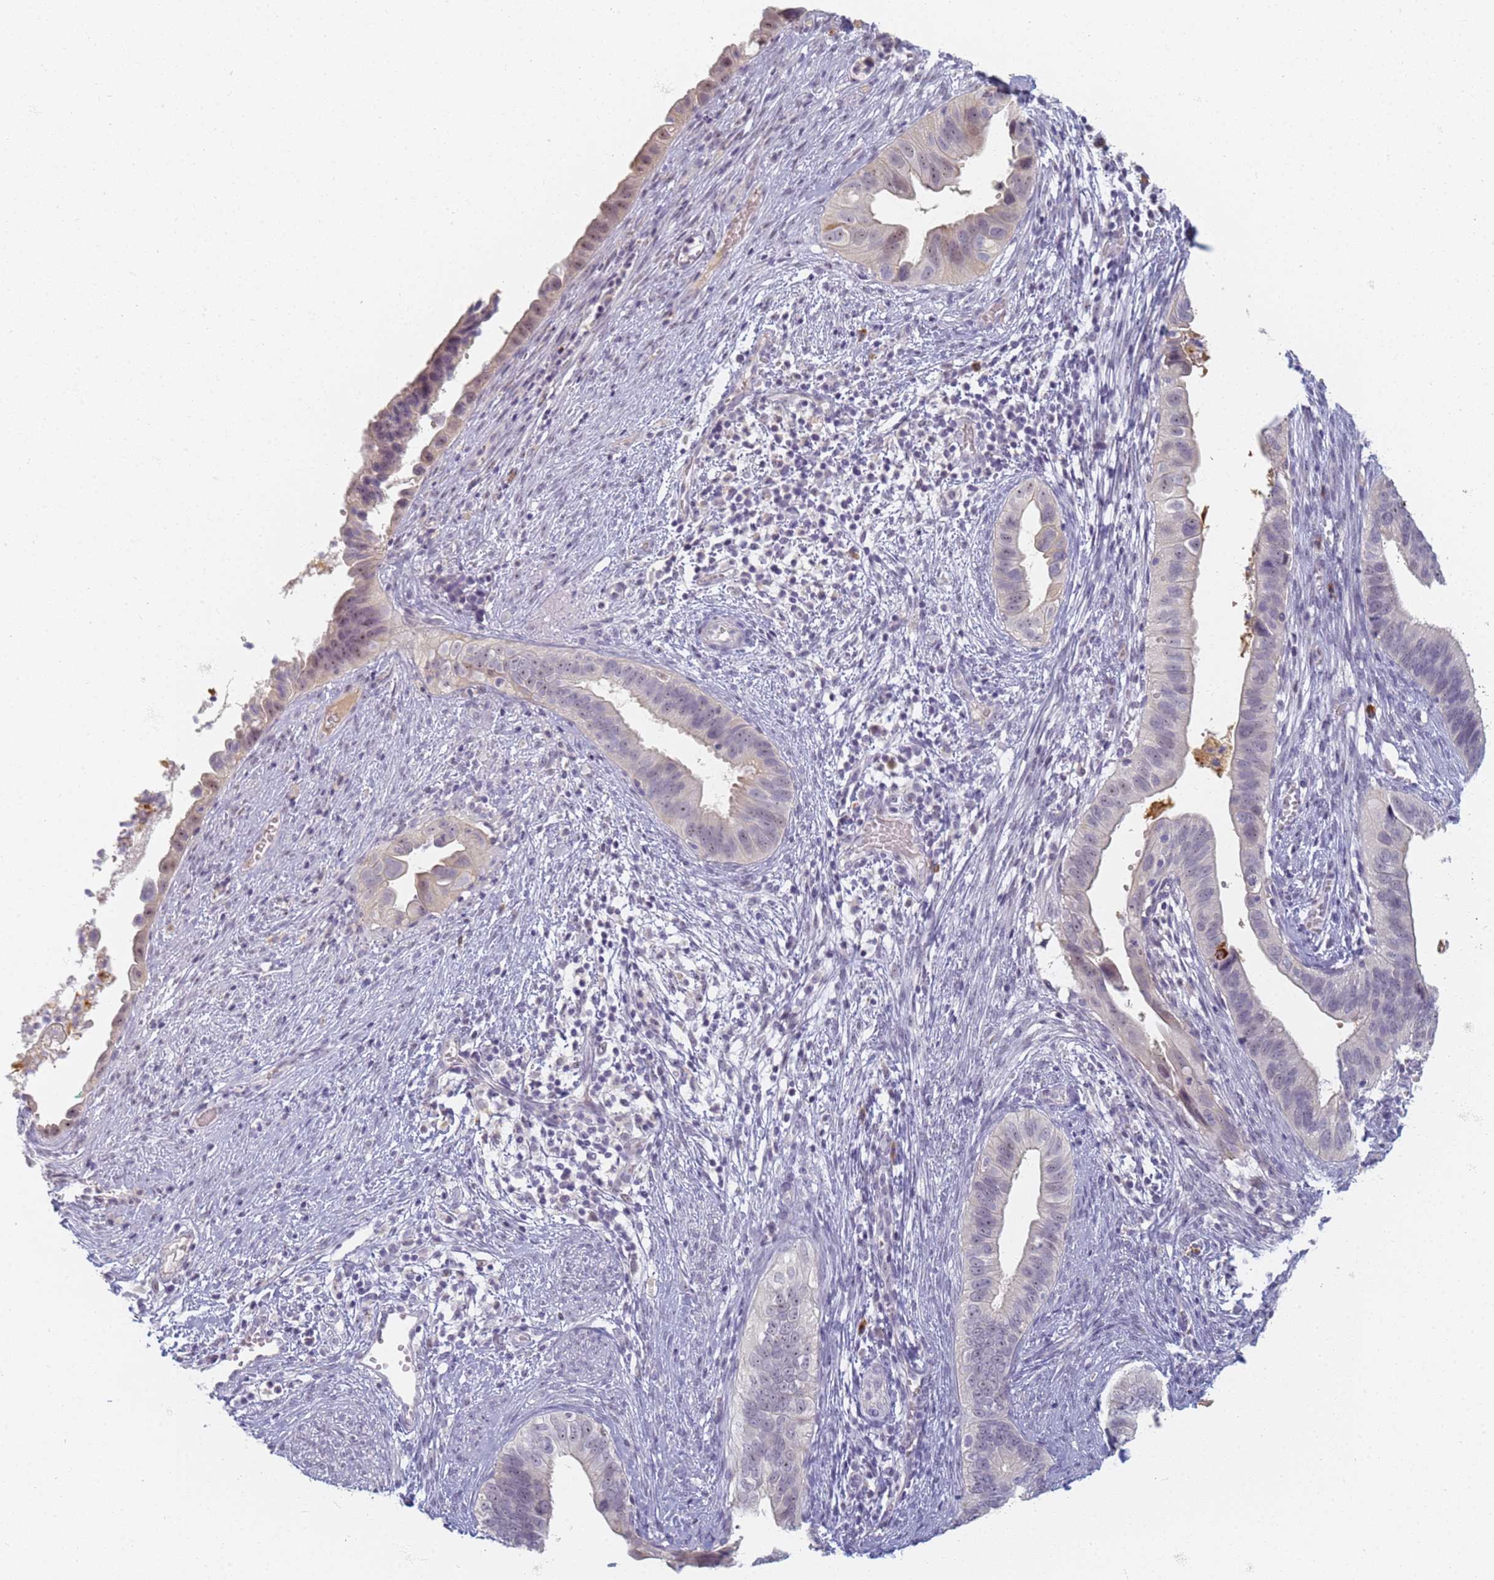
{"staining": {"intensity": "weak", "quantity": "<25%", "location": "cytoplasmic/membranous"}, "tissue": "cervical cancer", "cell_type": "Tumor cells", "image_type": "cancer", "snomed": [{"axis": "morphology", "description": "Adenocarcinoma, NOS"}, {"axis": "topography", "description": "Cervix"}], "caption": "Tumor cells are negative for brown protein staining in cervical cancer (adenocarcinoma).", "gene": "SLC38A9", "patient": {"sex": "female", "age": 42}}